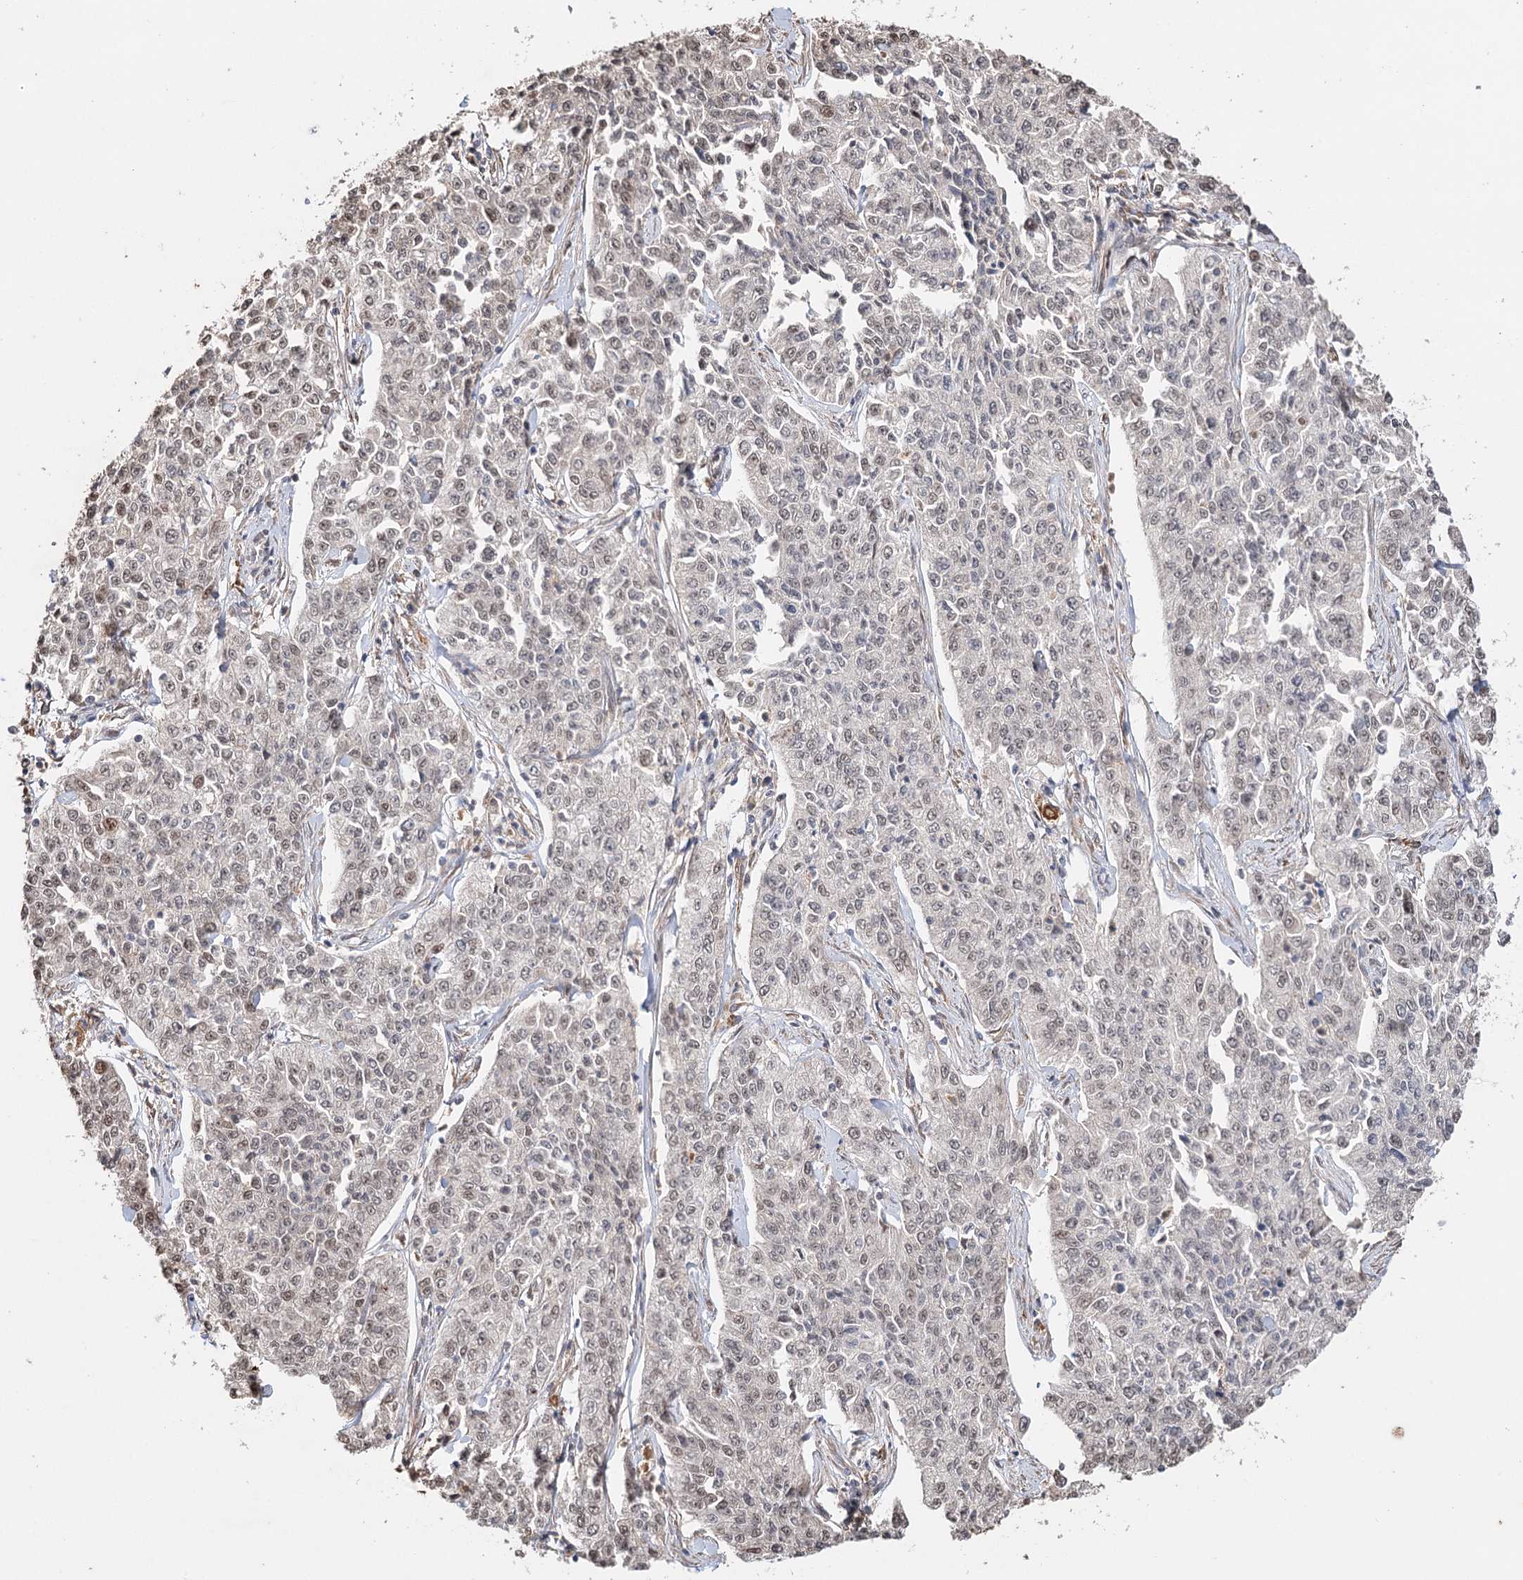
{"staining": {"intensity": "weak", "quantity": "25%-75%", "location": "nuclear"}, "tissue": "cervical cancer", "cell_type": "Tumor cells", "image_type": "cancer", "snomed": [{"axis": "morphology", "description": "Squamous cell carcinoma, NOS"}, {"axis": "topography", "description": "Cervix"}], "caption": "Protein expression analysis of squamous cell carcinoma (cervical) shows weak nuclear positivity in about 25%-75% of tumor cells. The staining was performed using DAB (3,3'-diaminobenzidine) to visualize the protein expression in brown, while the nuclei were stained in blue with hematoxylin (Magnification: 20x).", "gene": "SYVN1", "patient": {"sex": "female", "age": 35}}